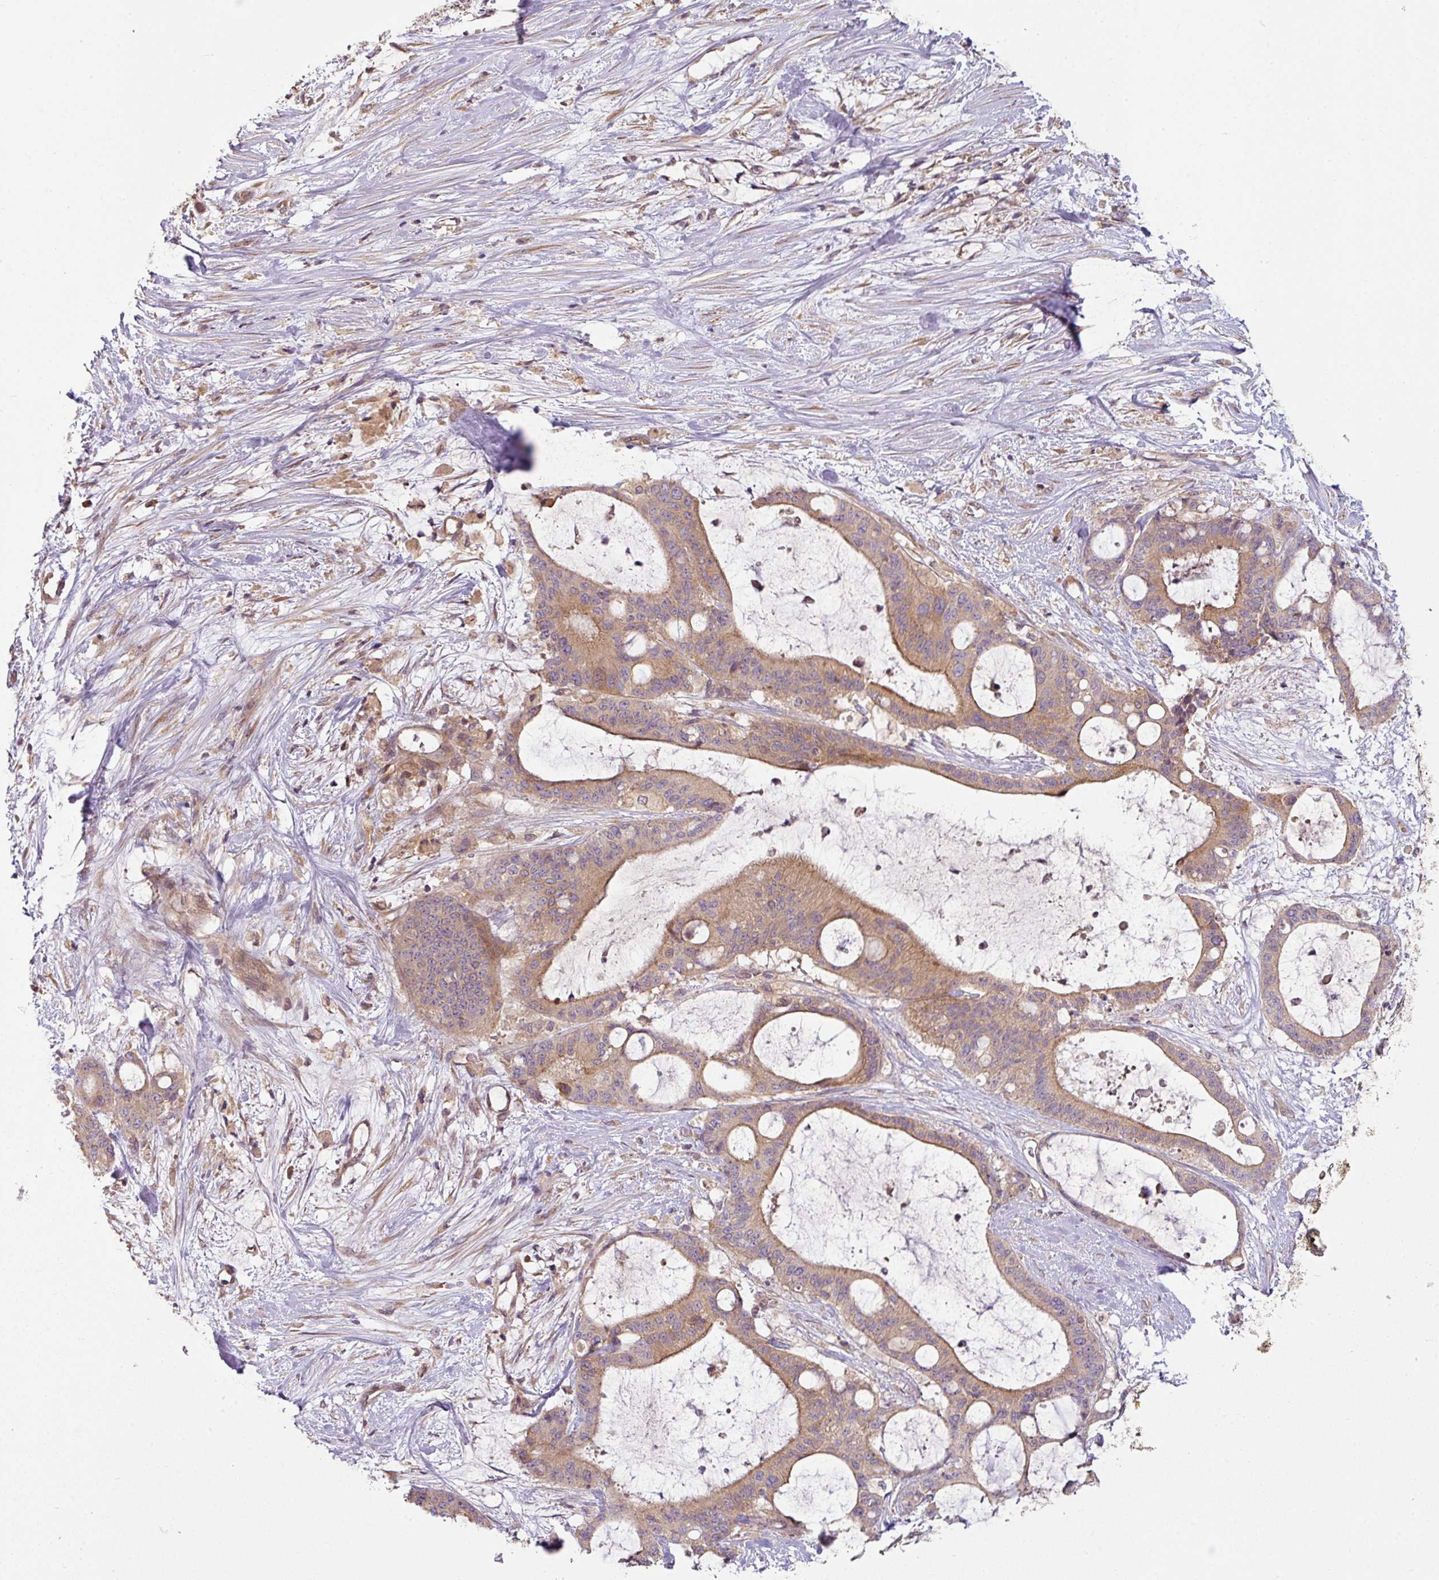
{"staining": {"intensity": "moderate", "quantity": ">75%", "location": "cytoplasmic/membranous"}, "tissue": "liver cancer", "cell_type": "Tumor cells", "image_type": "cancer", "snomed": [{"axis": "morphology", "description": "Normal tissue, NOS"}, {"axis": "morphology", "description": "Cholangiocarcinoma"}, {"axis": "topography", "description": "Liver"}, {"axis": "topography", "description": "Peripheral nerve tissue"}], "caption": "DAB (3,3'-diaminobenzidine) immunohistochemical staining of cholangiocarcinoma (liver) exhibits moderate cytoplasmic/membranous protein staining in approximately >75% of tumor cells.", "gene": "RNF31", "patient": {"sex": "female", "age": 73}}